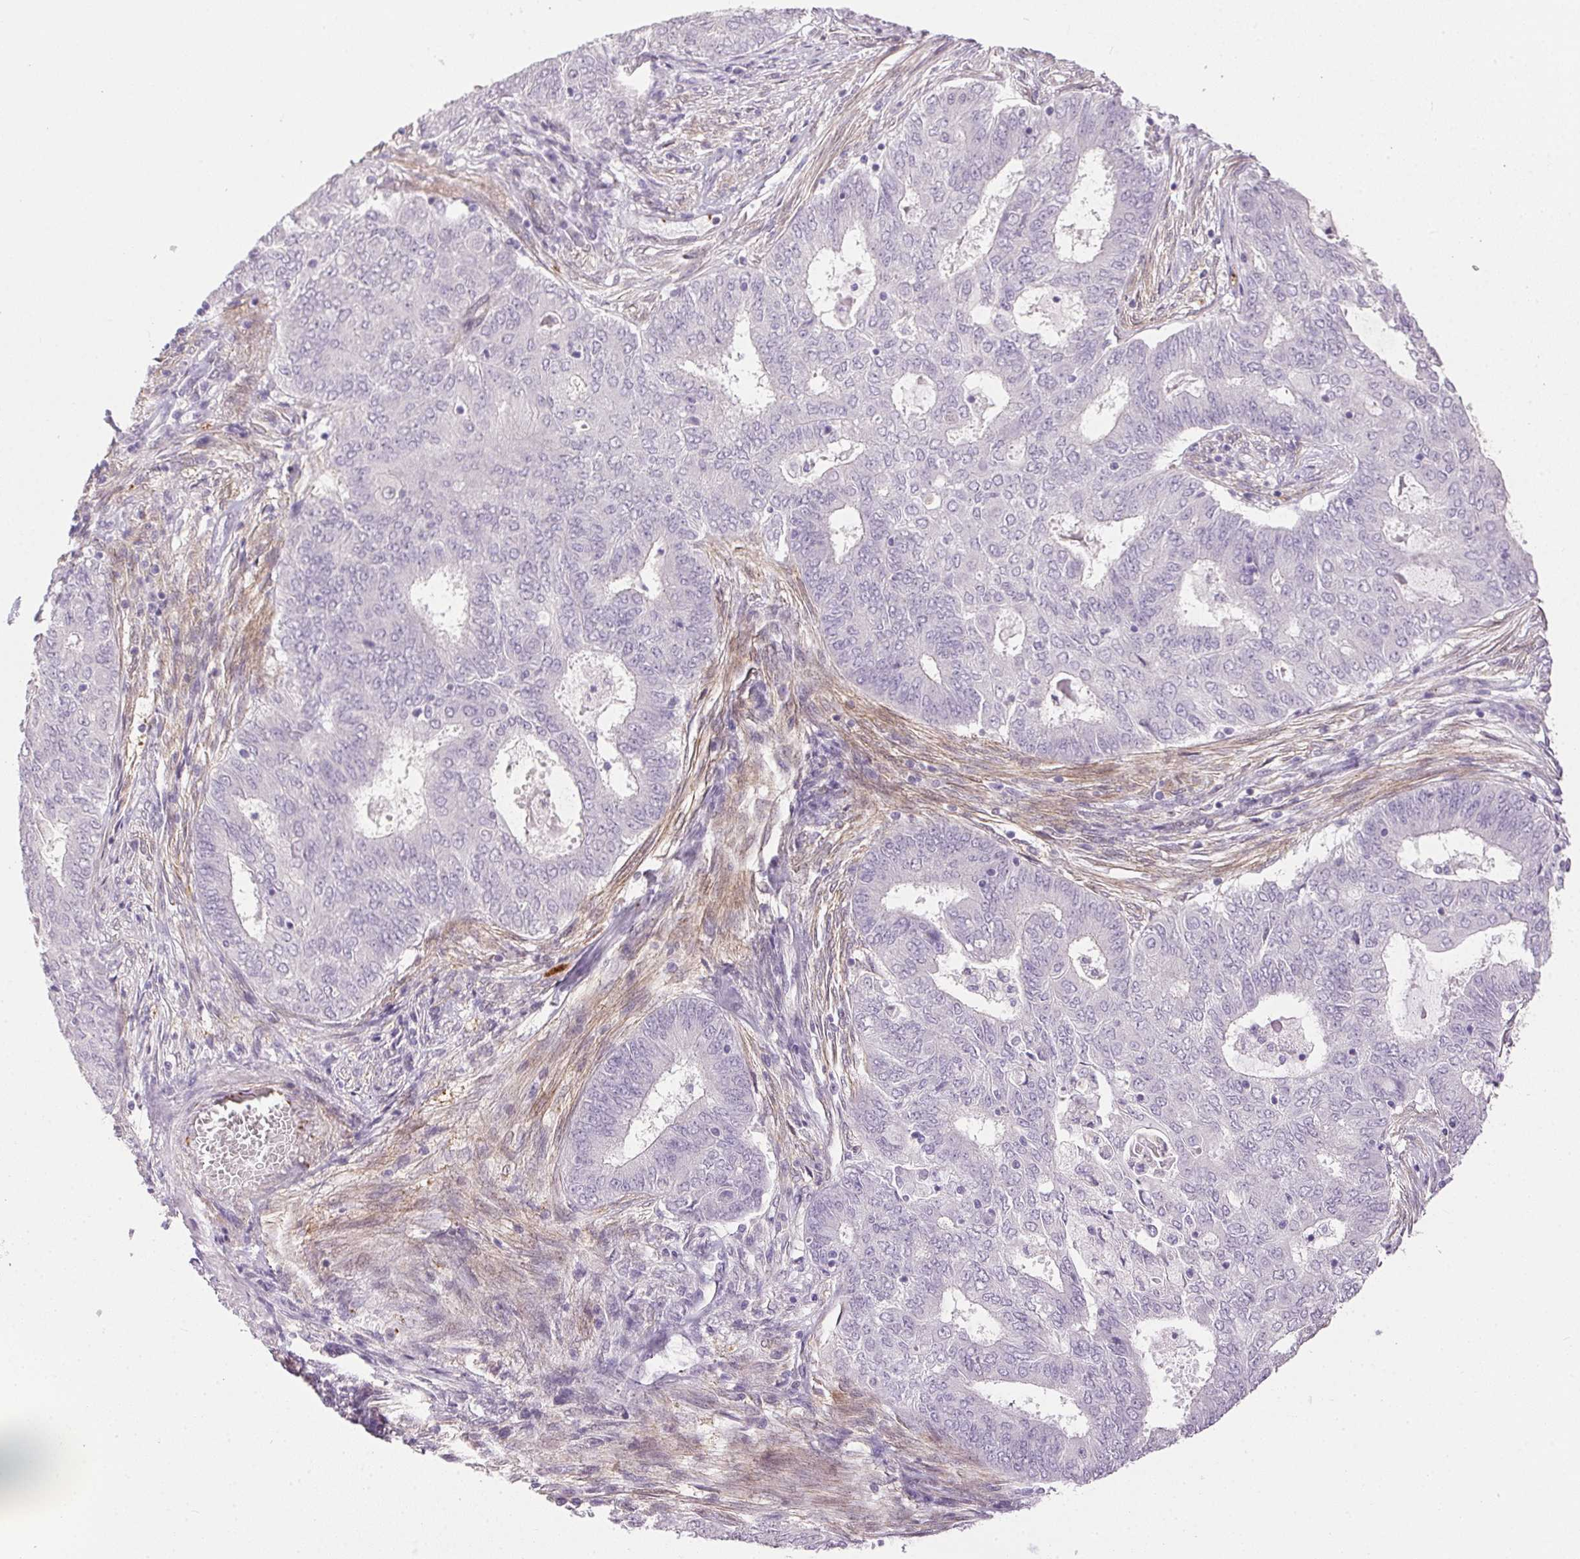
{"staining": {"intensity": "negative", "quantity": "none", "location": "none"}, "tissue": "endometrial cancer", "cell_type": "Tumor cells", "image_type": "cancer", "snomed": [{"axis": "morphology", "description": "Adenocarcinoma, NOS"}, {"axis": "topography", "description": "Endometrium"}], "caption": "Immunohistochemistry histopathology image of neoplastic tissue: adenocarcinoma (endometrial) stained with DAB shows no significant protein staining in tumor cells. Brightfield microscopy of immunohistochemistry stained with DAB (3,3'-diaminobenzidine) (brown) and hematoxylin (blue), captured at high magnification.", "gene": "PRL", "patient": {"sex": "female", "age": 62}}